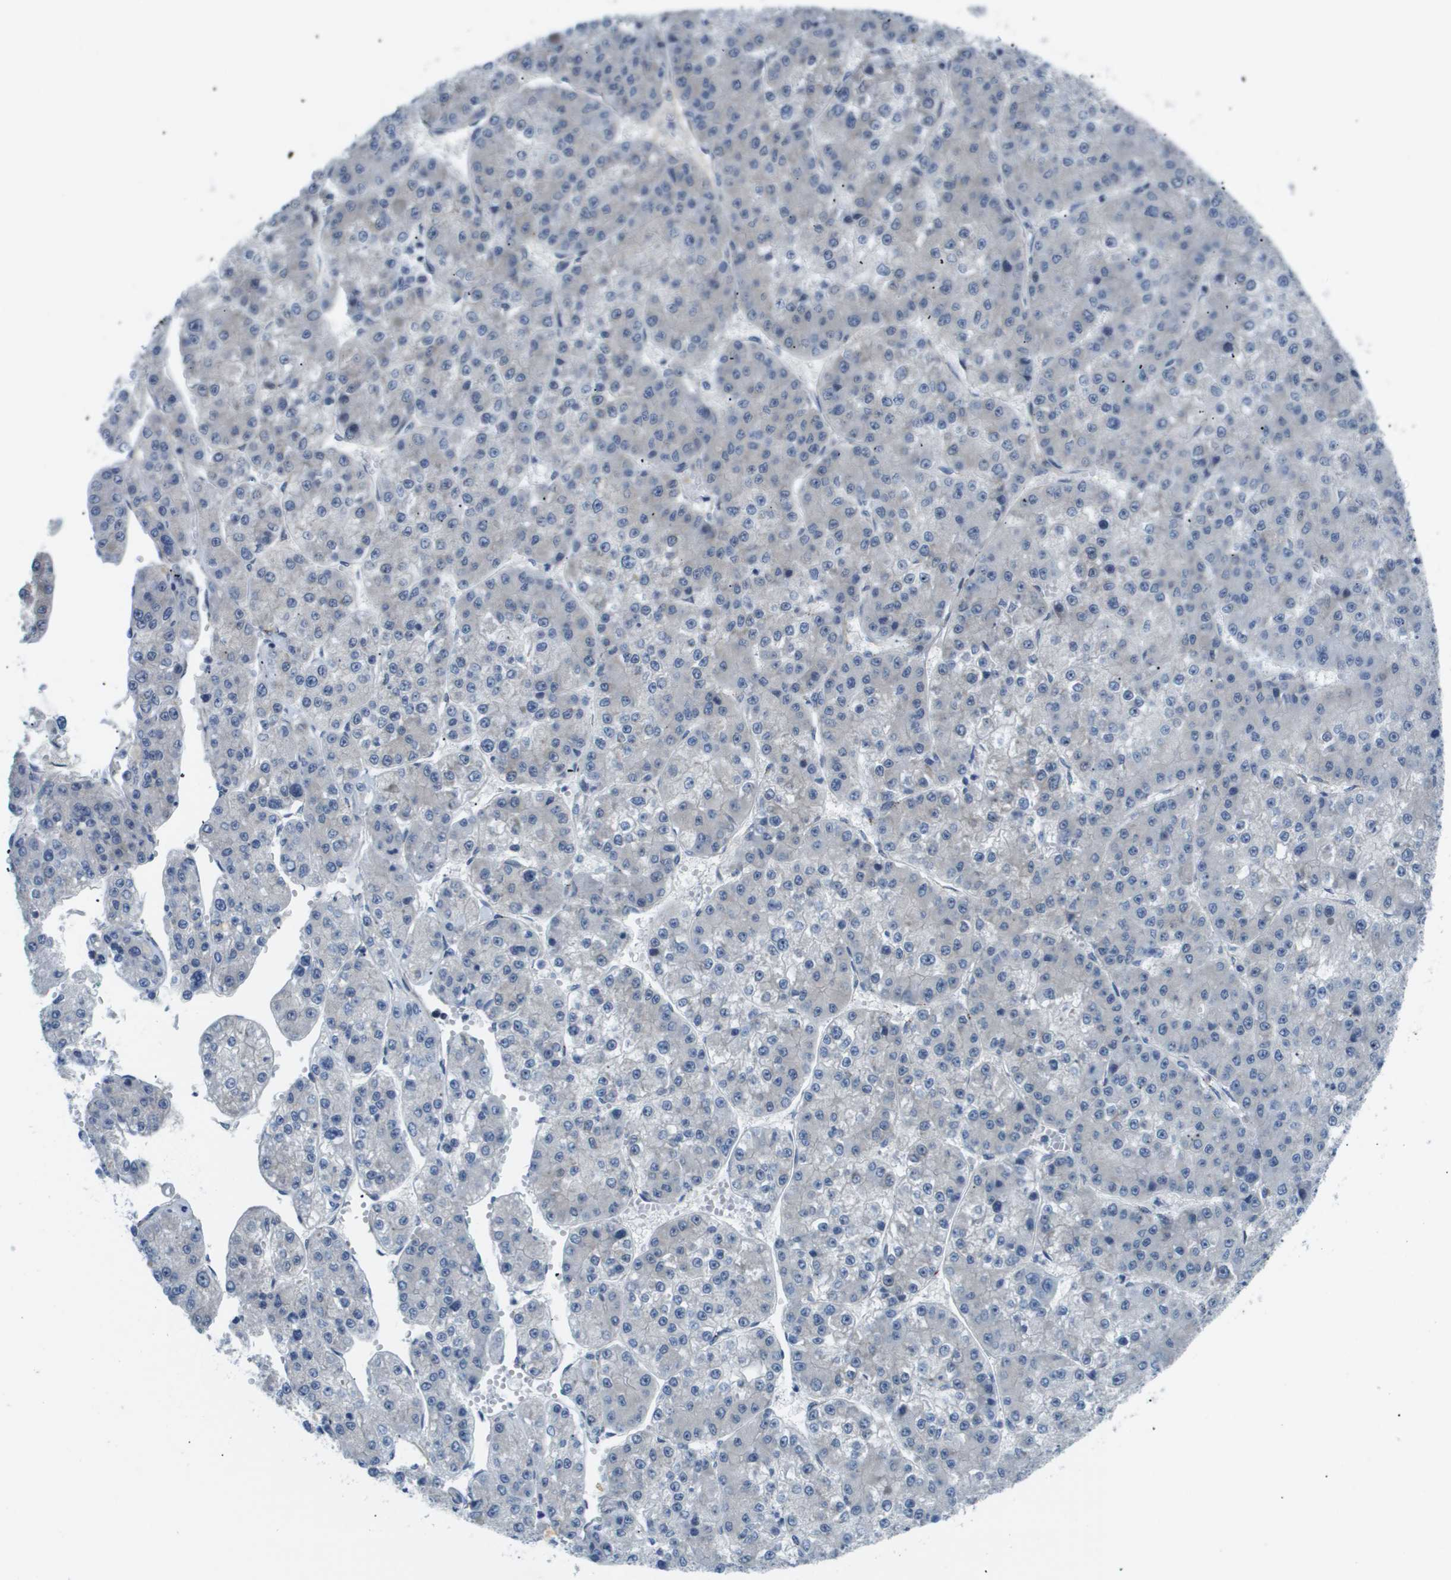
{"staining": {"intensity": "negative", "quantity": "none", "location": "none"}, "tissue": "liver cancer", "cell_type": "Tumor cells", "image_type": "cancer", "snomed": [{"axis": "morphology", "description": "Carcinoma, Hepatocellular, NOS"}, {"axis": "topography", "description": "Liver"}], "caption": "Immunohistochemical staining of liver cancer exhibits no significant staining in tumor cells.", "gene": "OTUD5", "patient": {"sex": "female", "age": 73}}